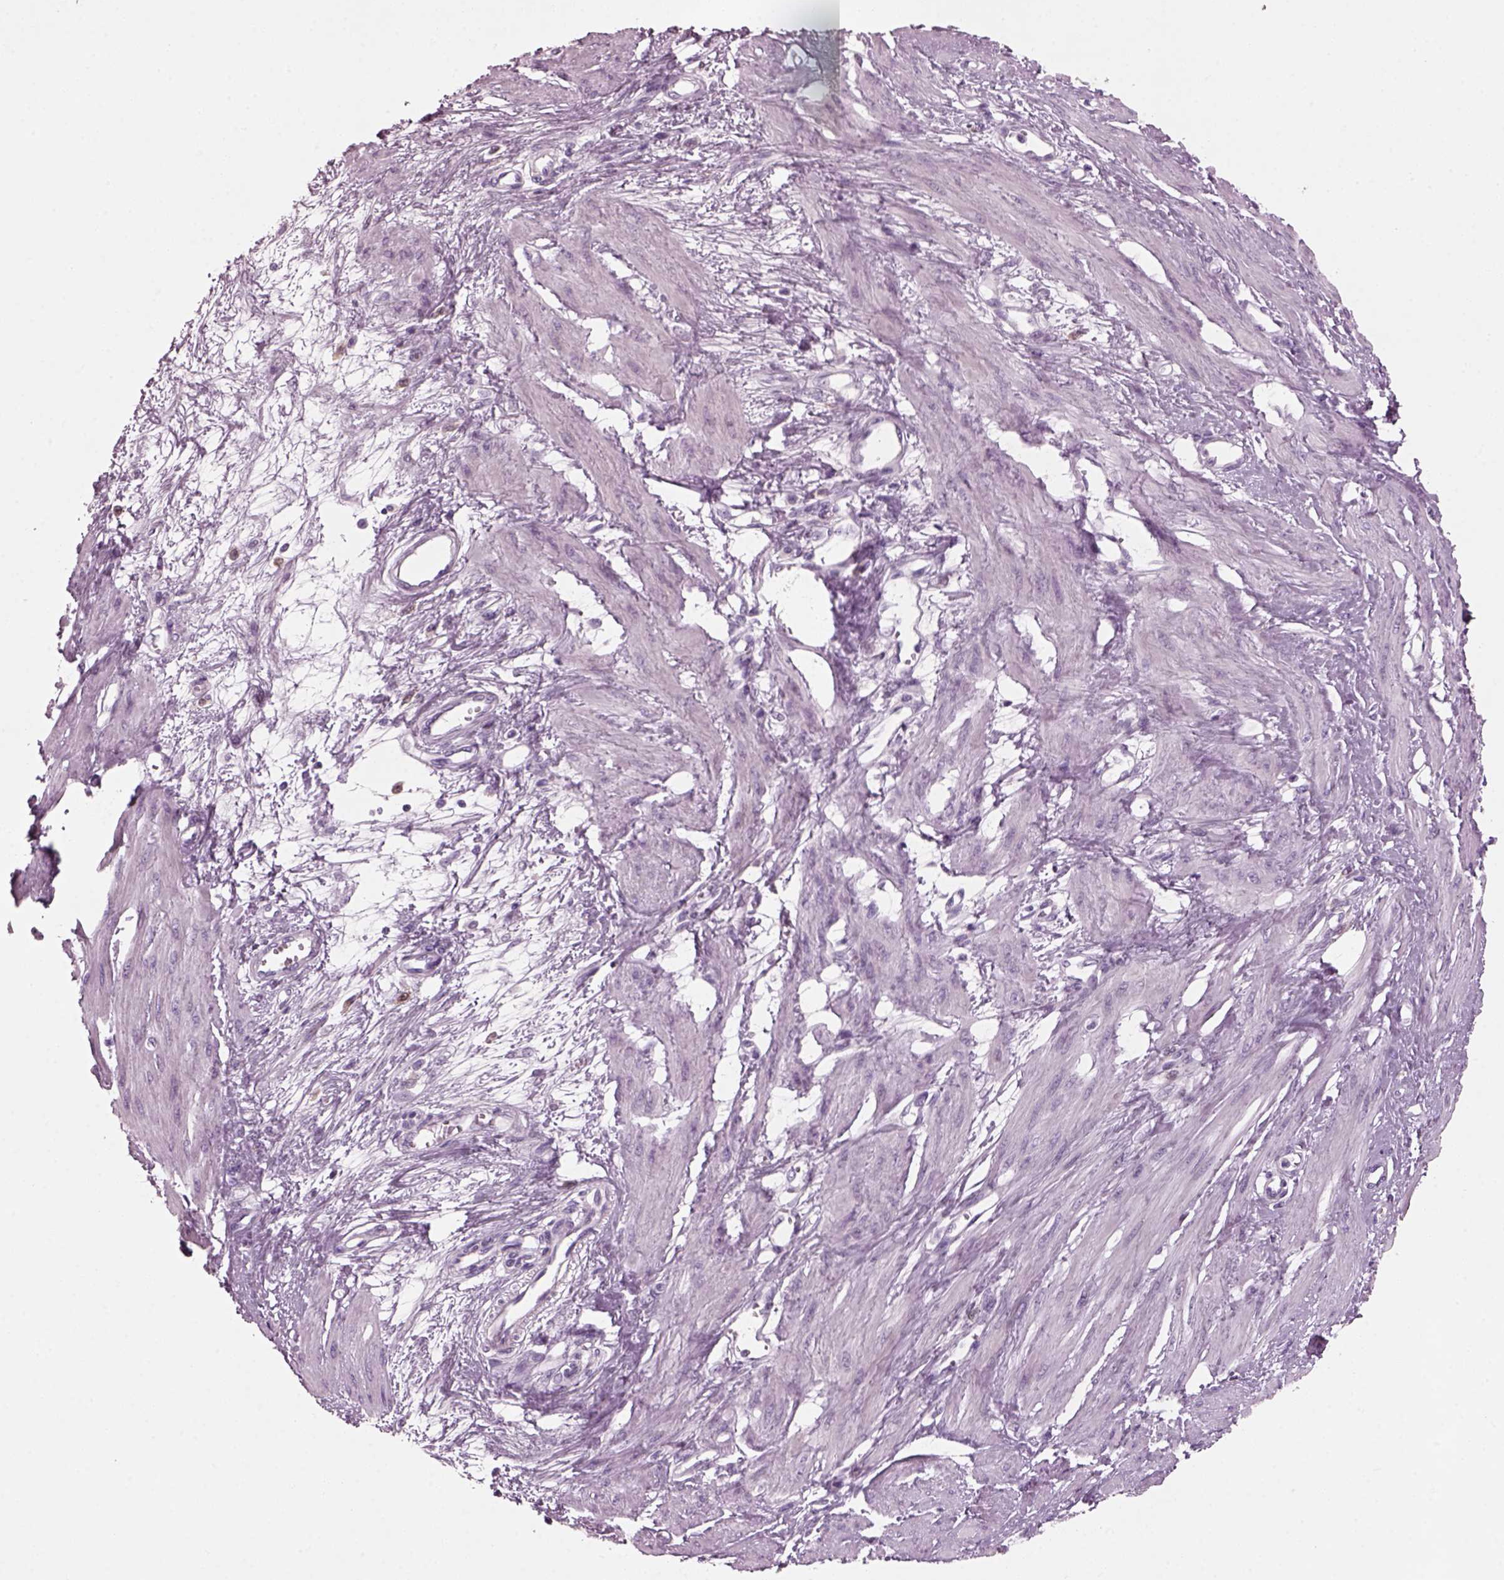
{"staining": {"intensity": "negative", "quantity": "none", "location": "none"}, "tissue": "smooth muscle", "cell_type": "Smooth muscle cells", "image_type": "normal", "snomed": [{"axis": "morphology", "description": "Normal tissue, NOS"}, {"axis": "topography", "description": "Smooth muscle"}, {"axis": "topography", "description": "Uterus"}], "caption": "Smooth muscle cells are negative for brown protein staining in unremarkable smooth muscle. (Immunohistochemistry, brightfield microscopy, high magnification).", "gene": "PRR9", "patient": {"sex": "female", "age": 39}}